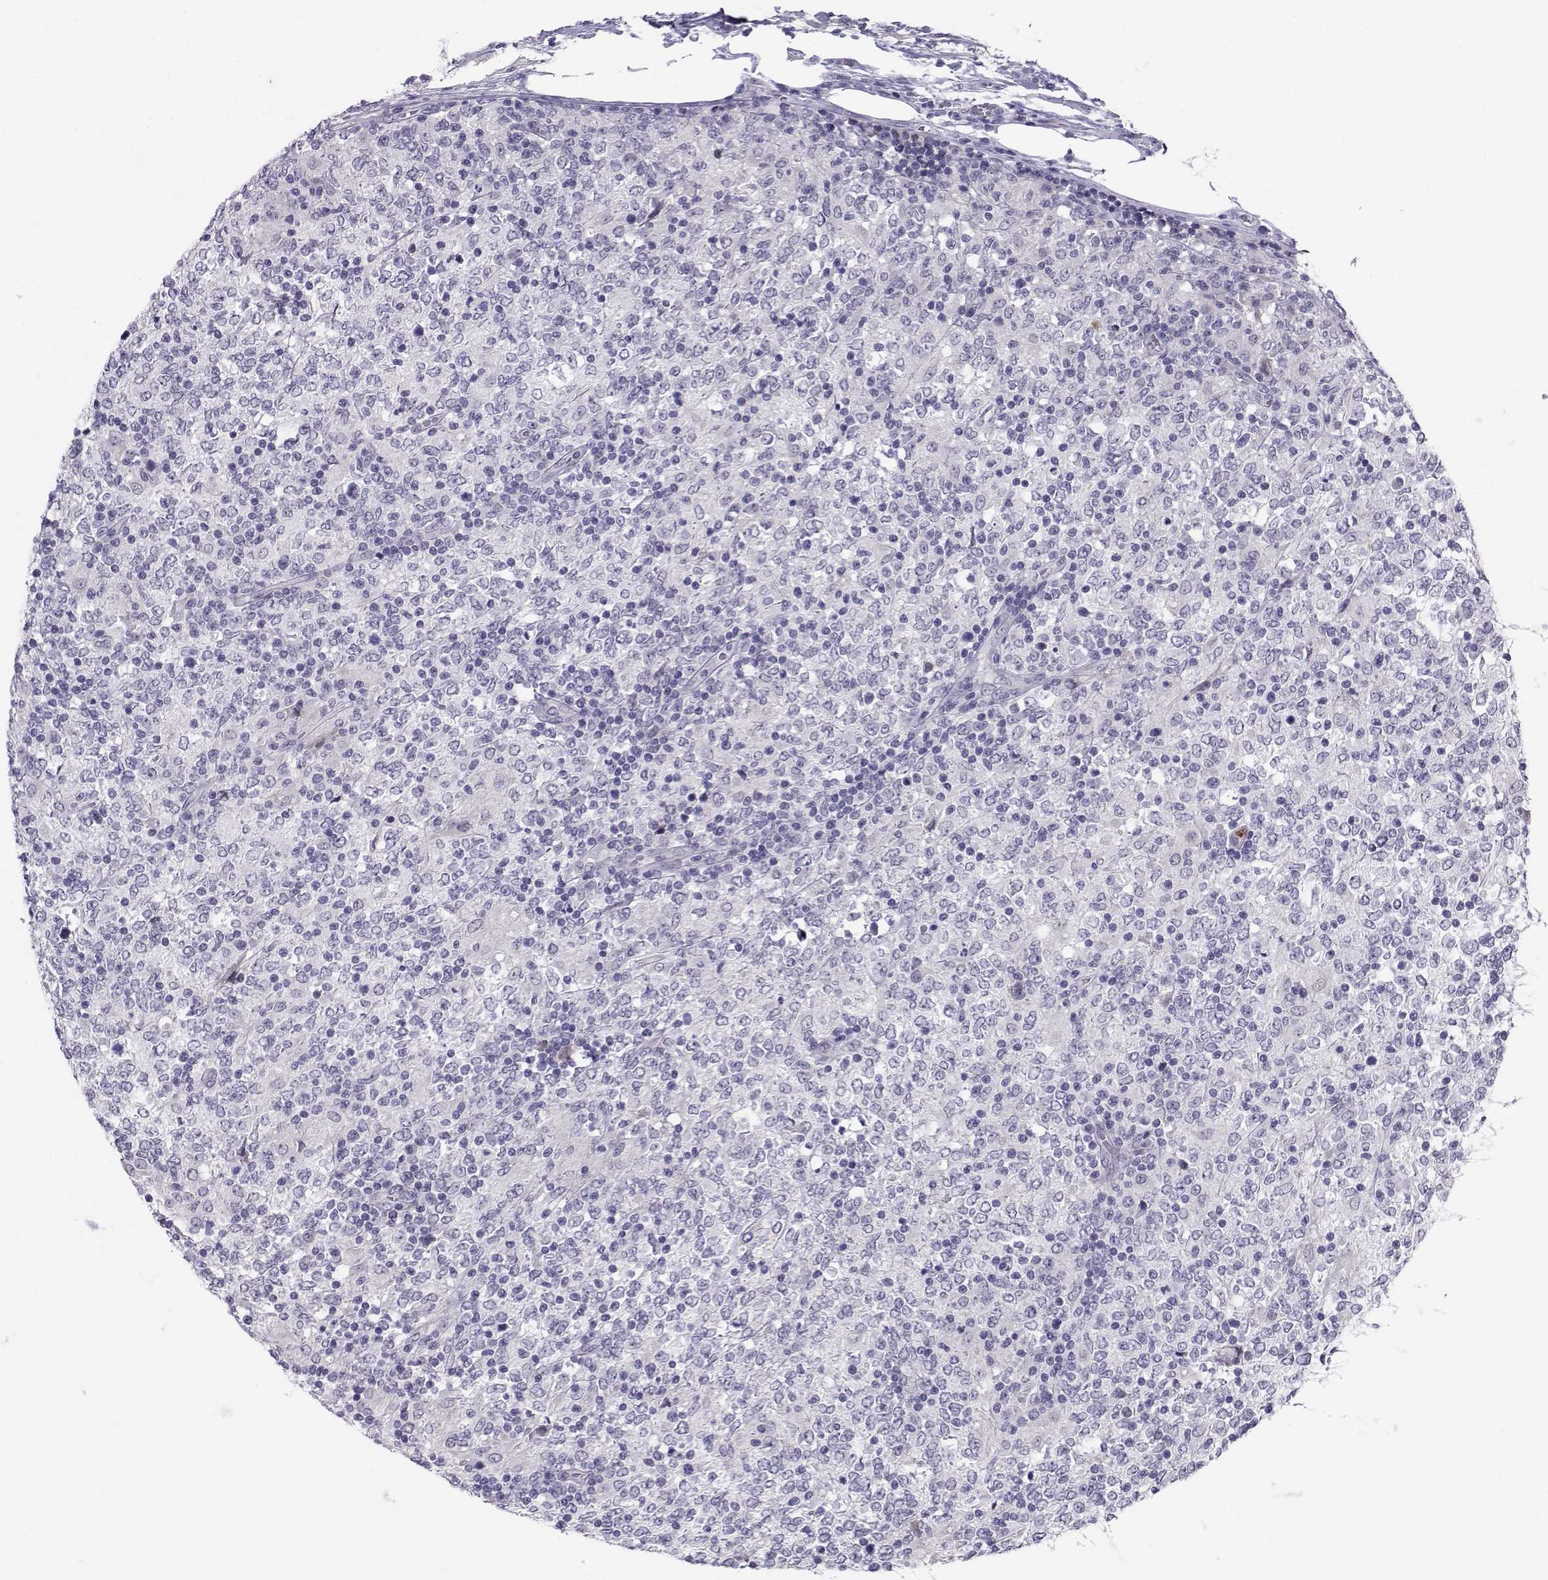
{"staining": {"intensity": "negative", "quantity": "none", "location": "none"}, "tissue": "lymphoma", "cell_type": "Tumor cells", "image_type": "cancer", "snomed": [{"axis": "morphology", "description": "Malignant lymphoma, non-Hodgkin's type, High grade"}, {"axis": "topography", "description": "Lymph node"}], "caption": "Tumor cells show no significant staining in malignant lymphoma, non-Hodgkin's type (high-grade).", "gene": "CALY", "patient": {"sex": "female", "age": 84}}